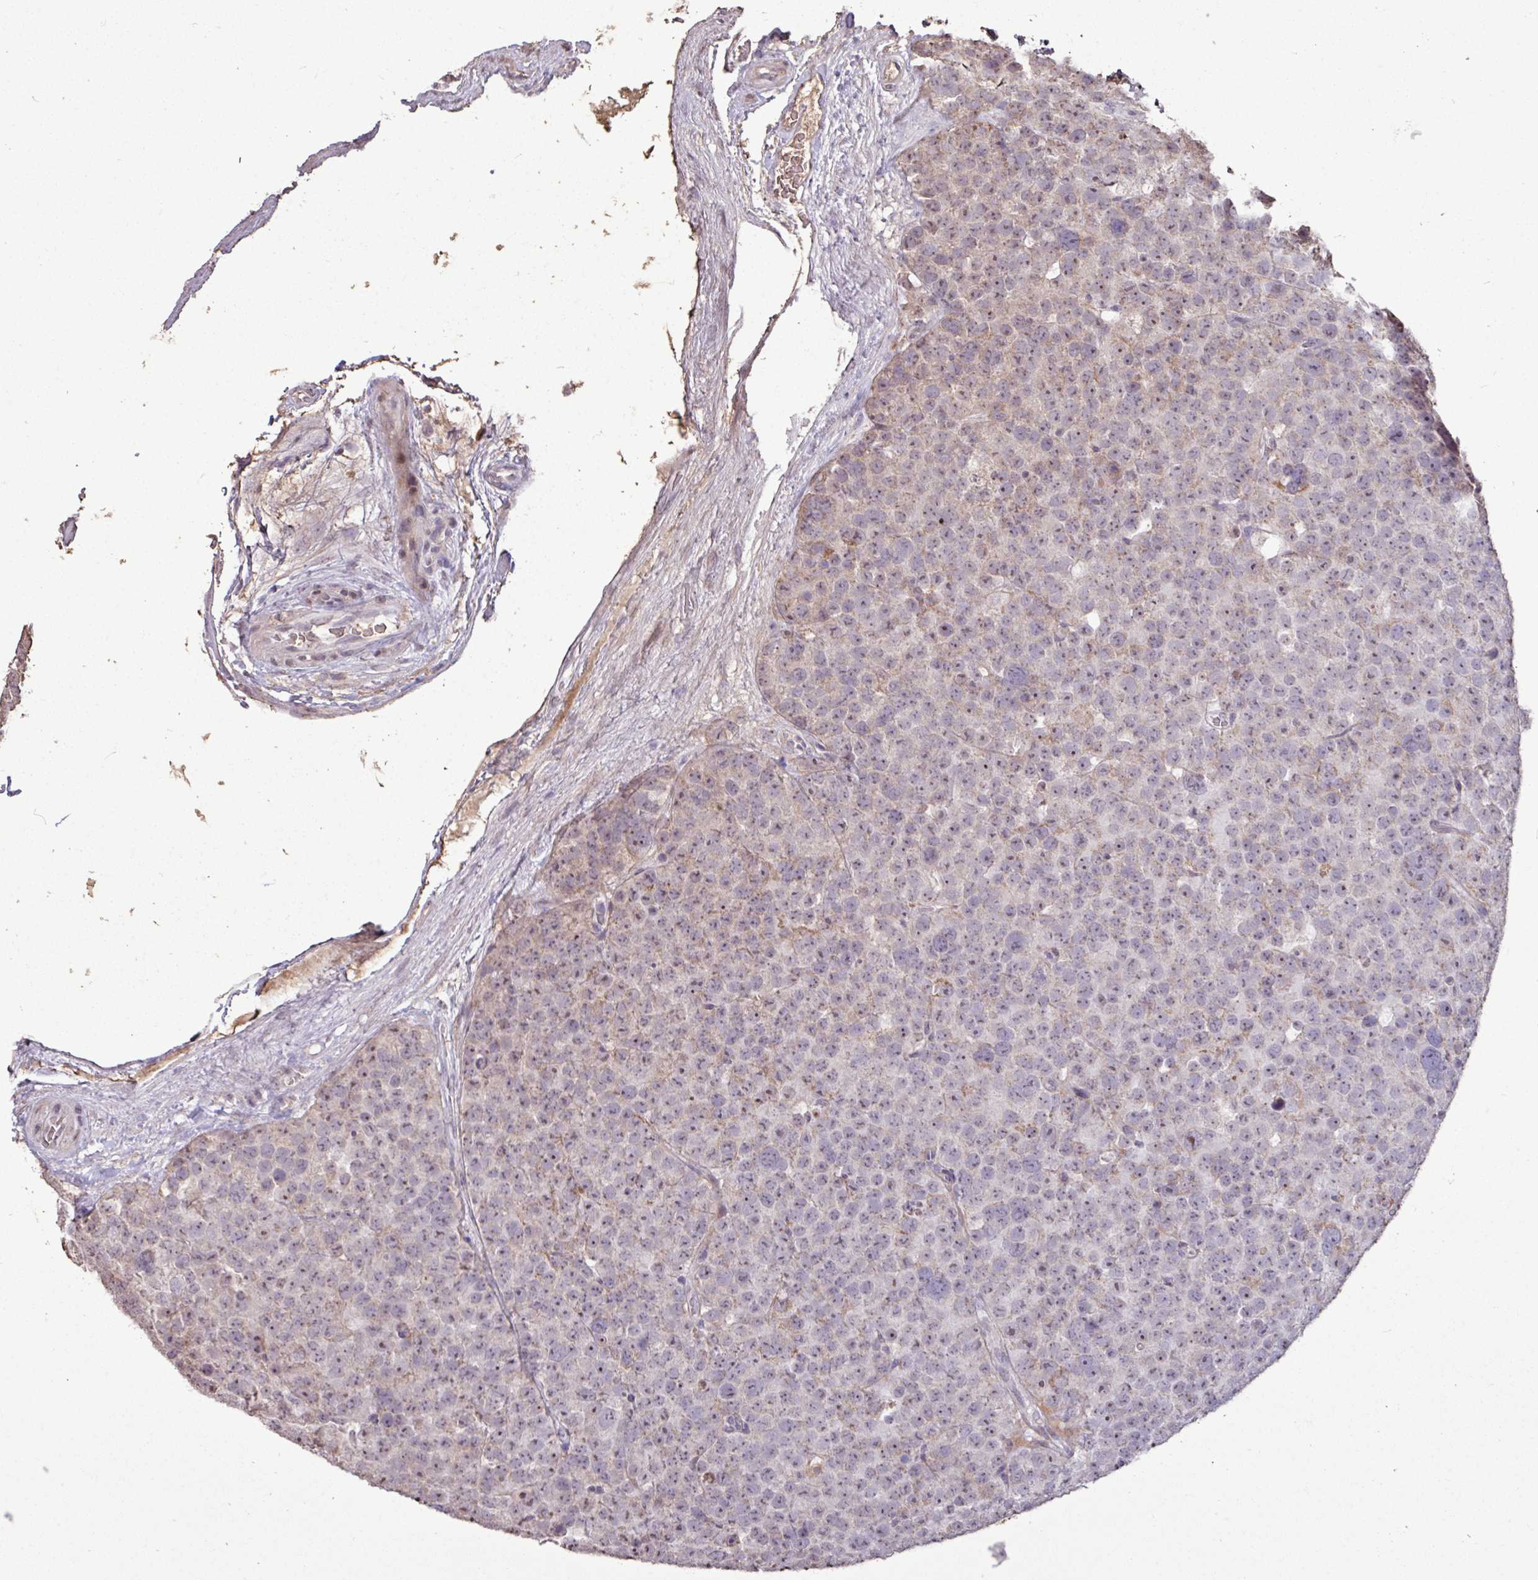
{"staining": {"intensity": "weak", "quantity": ">75%", "location": "nuclear"}, "tissue": "testis cancer", "cell_type": "Tumor cells", "image_type": "cancer", "snomed": [{"axis": "morphology", "description": "Seminoma, NOS"}, {"axis": "topography", "description": "Testis"}], "caption": "The photomicrograph displays a brown stain indicating the presence of a protein in the nuclear of tumor cells in testis cancer (seminoma).", "gene": "L3MBTL3", "patient": {"sex": "male", "age": 71}}